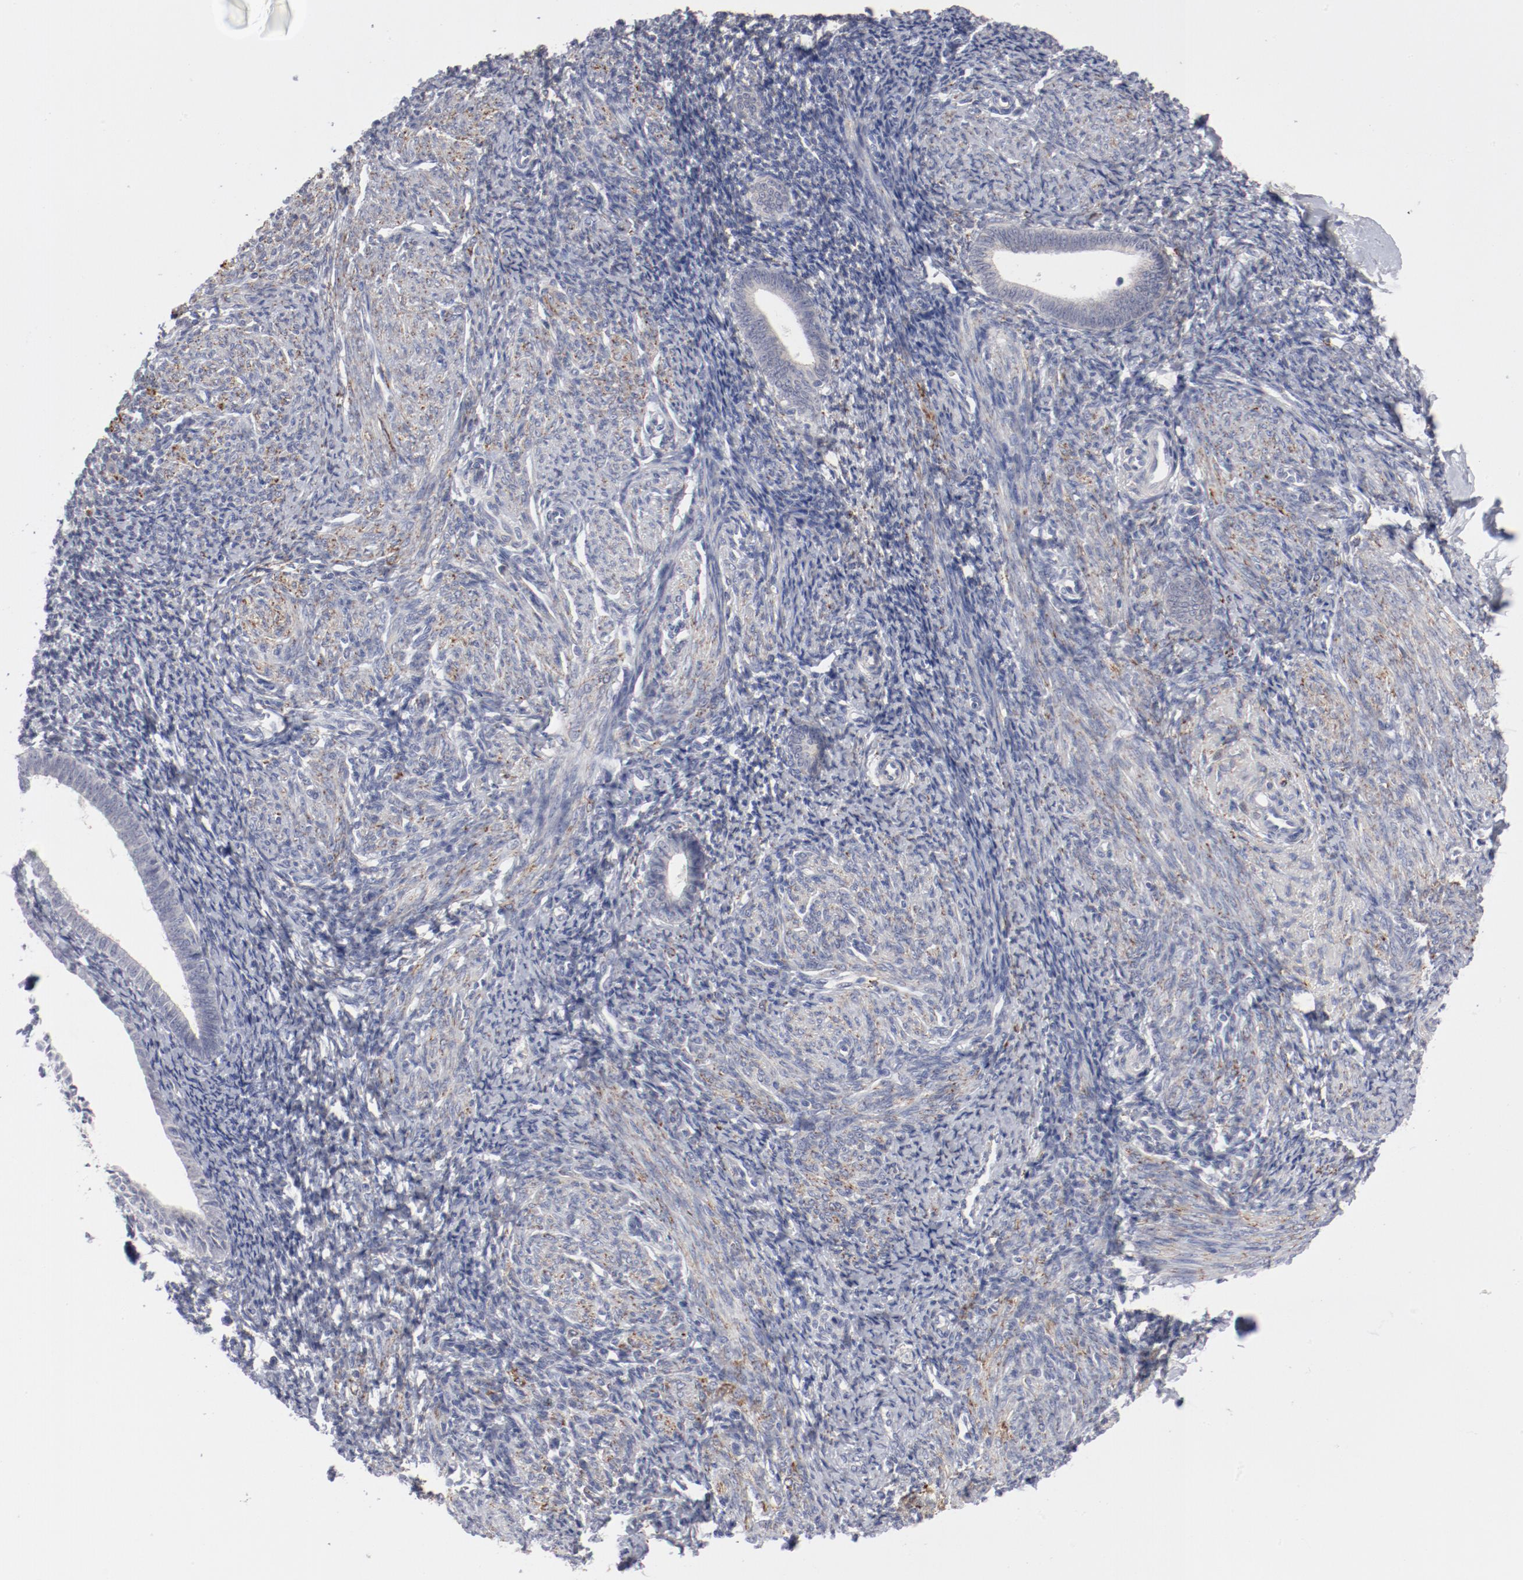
{"staining": {"intensity": "negative", "quantity": "none", "location": "none"}, "tissue": "endometrium", "cell_type": "Cells in endometrial stroma", "image_type": "normal", "snomed": [{"axis": "morphology", "description": "Normal tissue, NOS"}, {"axis": "topography", "description": "Endometrium"}], "caption": "This is an immunohistochemistry image of benign human endometrium. There is no positivity in cells in endometrial stroma.", "gene": "SH3BGR", "patient": {"sex": "female", "age": 57}}